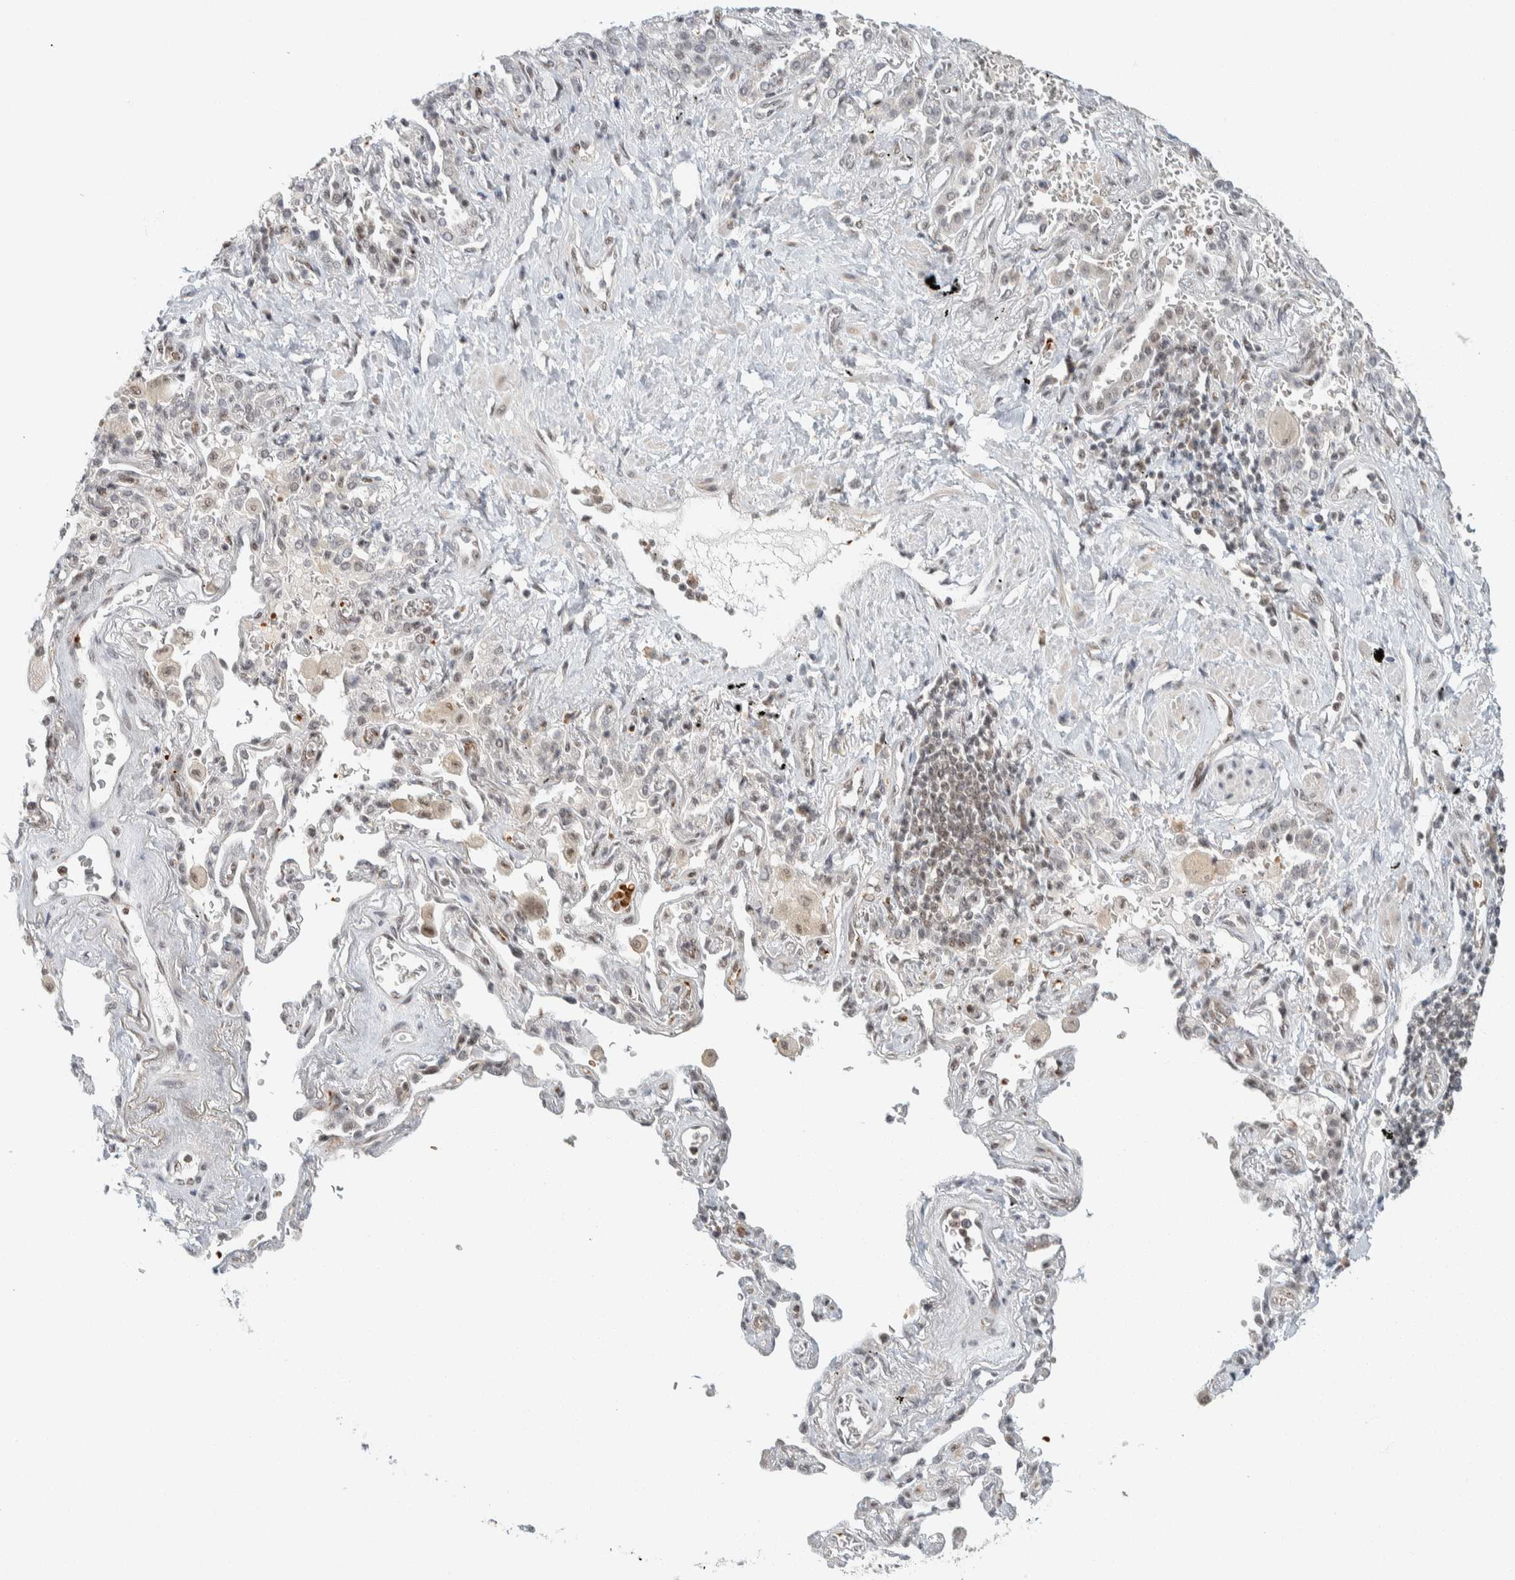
{"staining": {"intensity": "weak", "quantity": "<25%", "location": "nuclear"}, "tissue": "lung cancer", "cell_type": "Tumor cells", "image_type": "cancer", "snomed": [{"axis": "morphology", "description": "Adenocarcinoma, NOS"}, {"axis": "topography", "description": "Lung"}], "caption": "Immunohistochemistry micrograph of lung cancer (adenocarcinoma) stained for a protein (brown), which shows no positivity in tumor cells.", "gene": "ZBTB2", "patient": {"sex": "female", "age": 65}}